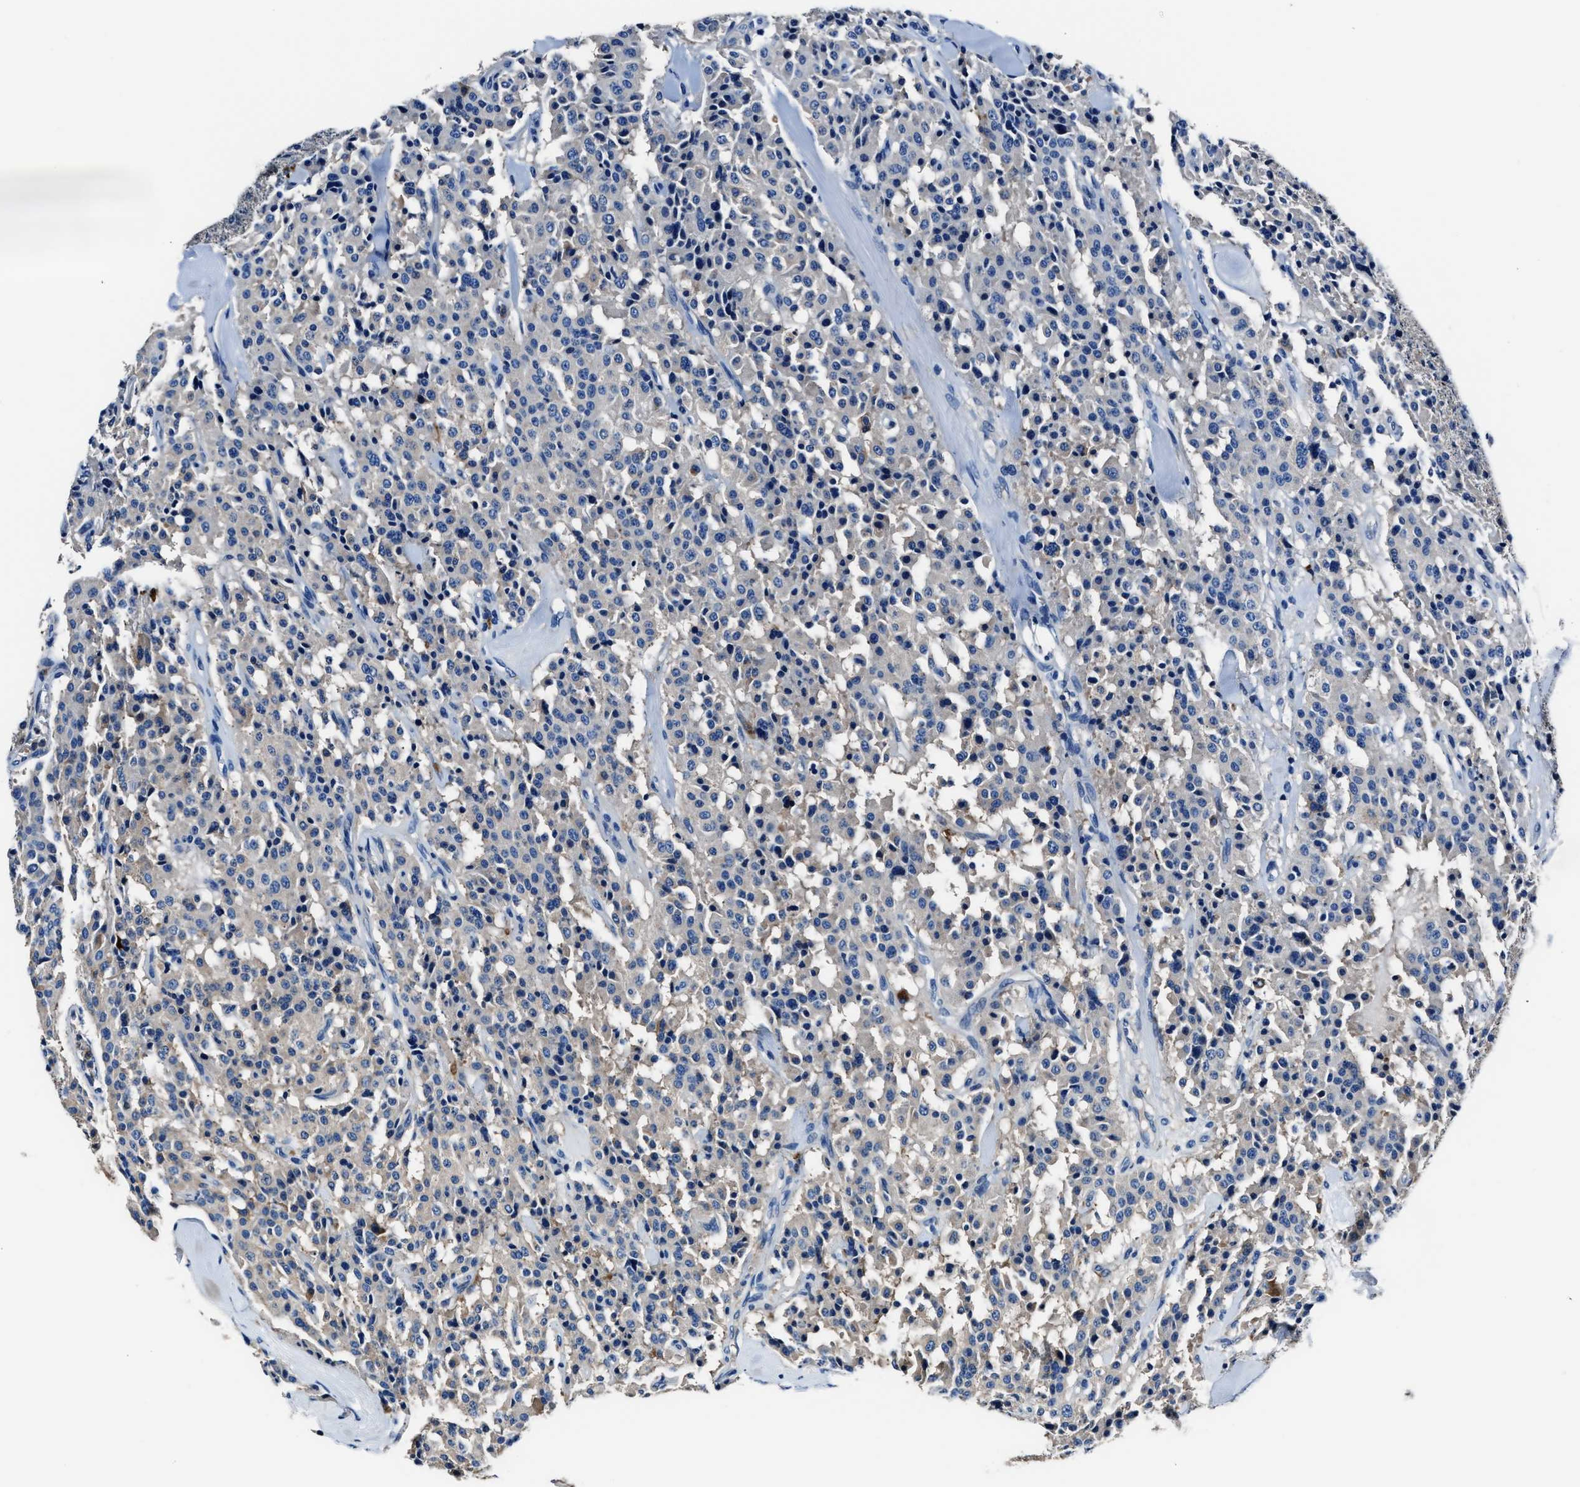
{"staining": {"intensity": "weak", "quantity": "<25%", "location": "cytoplasmic/membranous"}, "tissue": "carcinoid", "cell_type": "Tumor cells", "image_type": "cancer", "snomed": [{"axis": "morphology", "description": "Carcinoid, malignant, NOS"}, {"axis": "topography", "description": "Lung"}], "caption": "Immunohistochemistry of human malignant carcinoid shows no staining in tumor cells. (Brightfield microscopy of DAB (3,3'-diaminobenzidine) IHC at high magnification).", "gene": "FTL", "patient": {"sex": "male", "age": 30}}